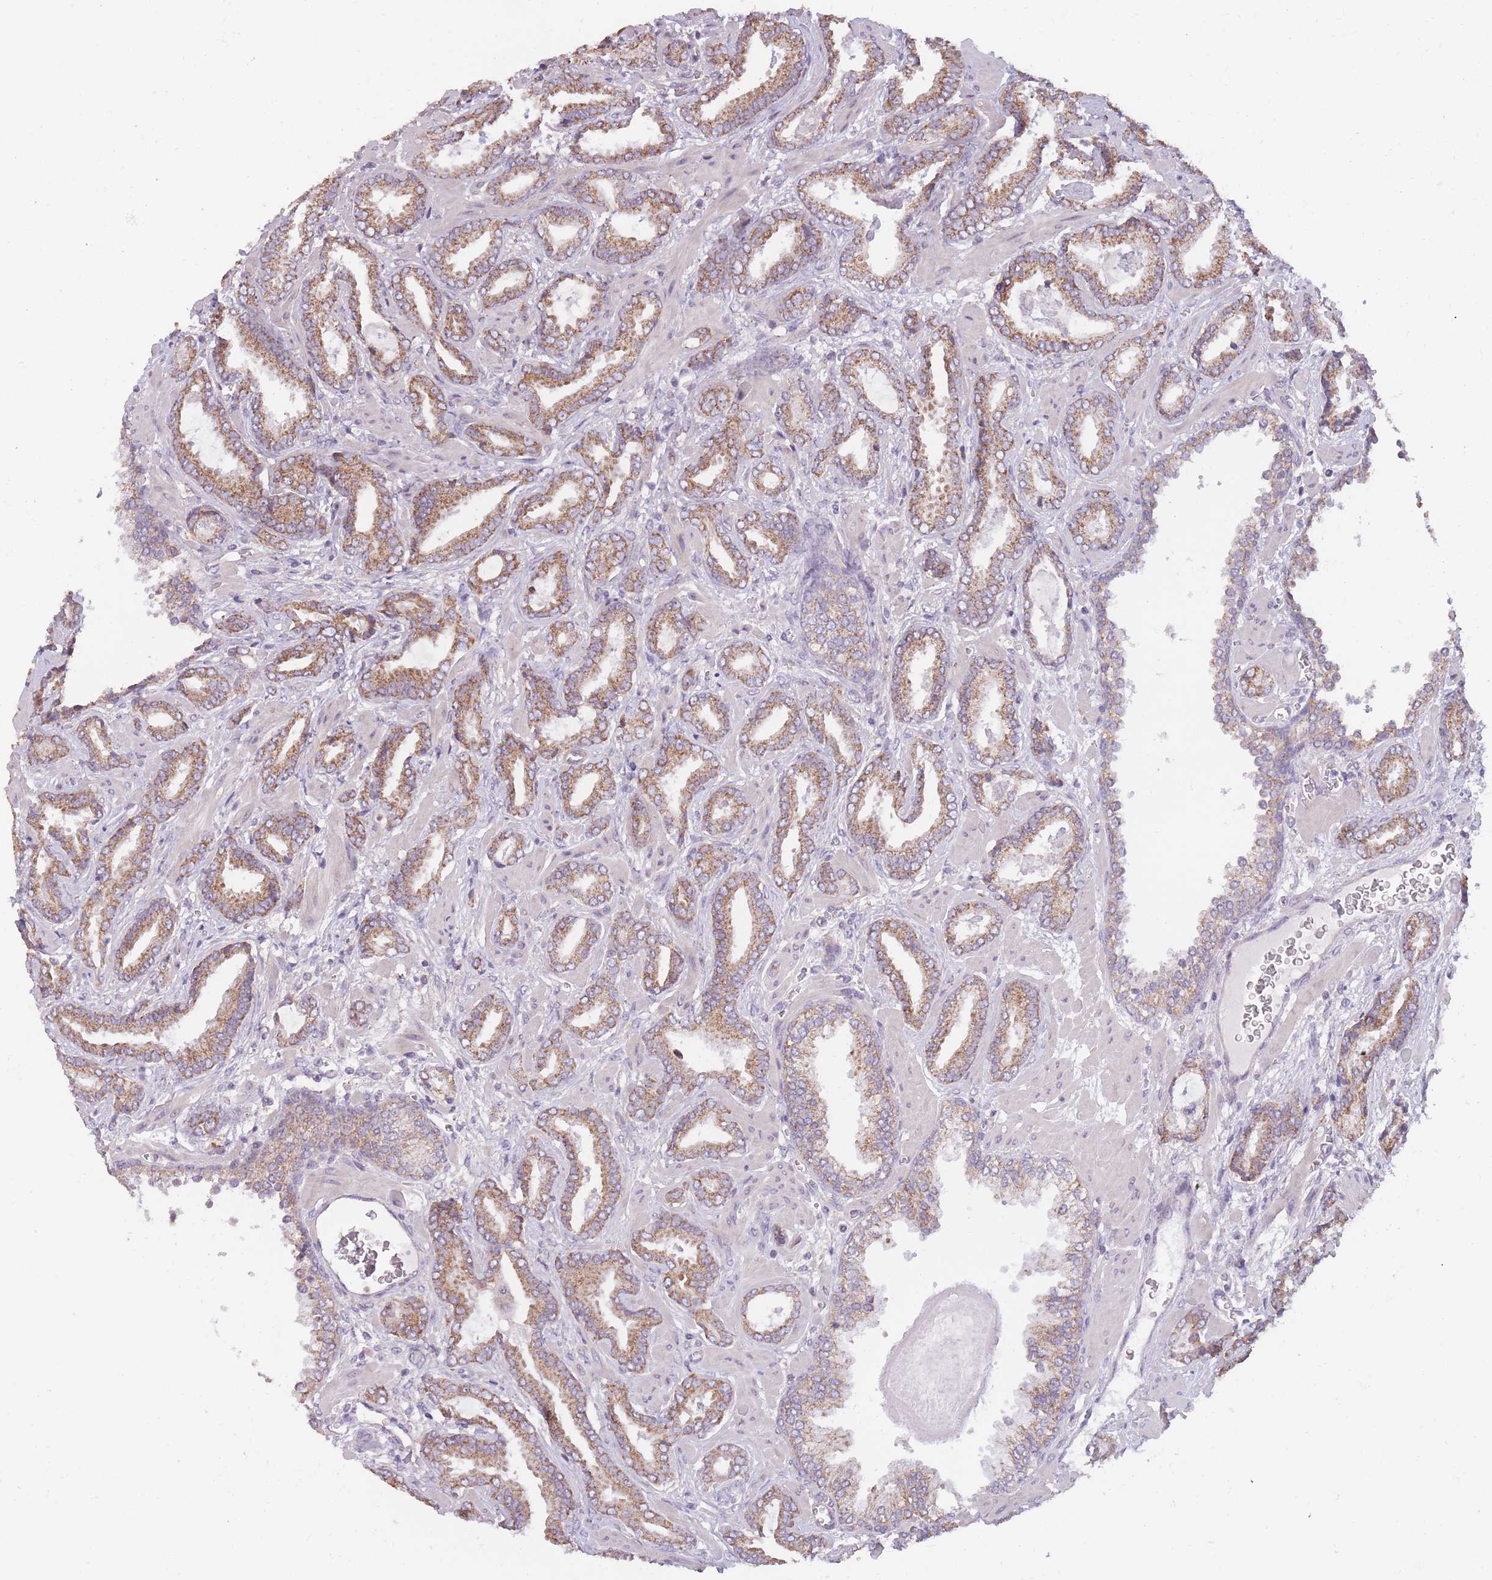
{"staining": {"intensity": "moderate", "quantity": ">75%", "location": "cytoplasmic/membranous"}, "tissue": "prostate cancer", "cell_type": "Tumor cells", "image_type": "cancer", "snomed": [{"axis": "morphology", "description": "Adenocarcinoma, Low grade"}, {"axis": "topography", "description": "Prostate"}], "caption": "IHC histopathology image of prostate cancer stained for a protein (brown), which demonstrates medium levels of moderate cytoplasmic/membranous staining in approximately >75% of tumor cells.", "gene": "MRPS18C", "patient": {"sex": "male", "age": 62}}